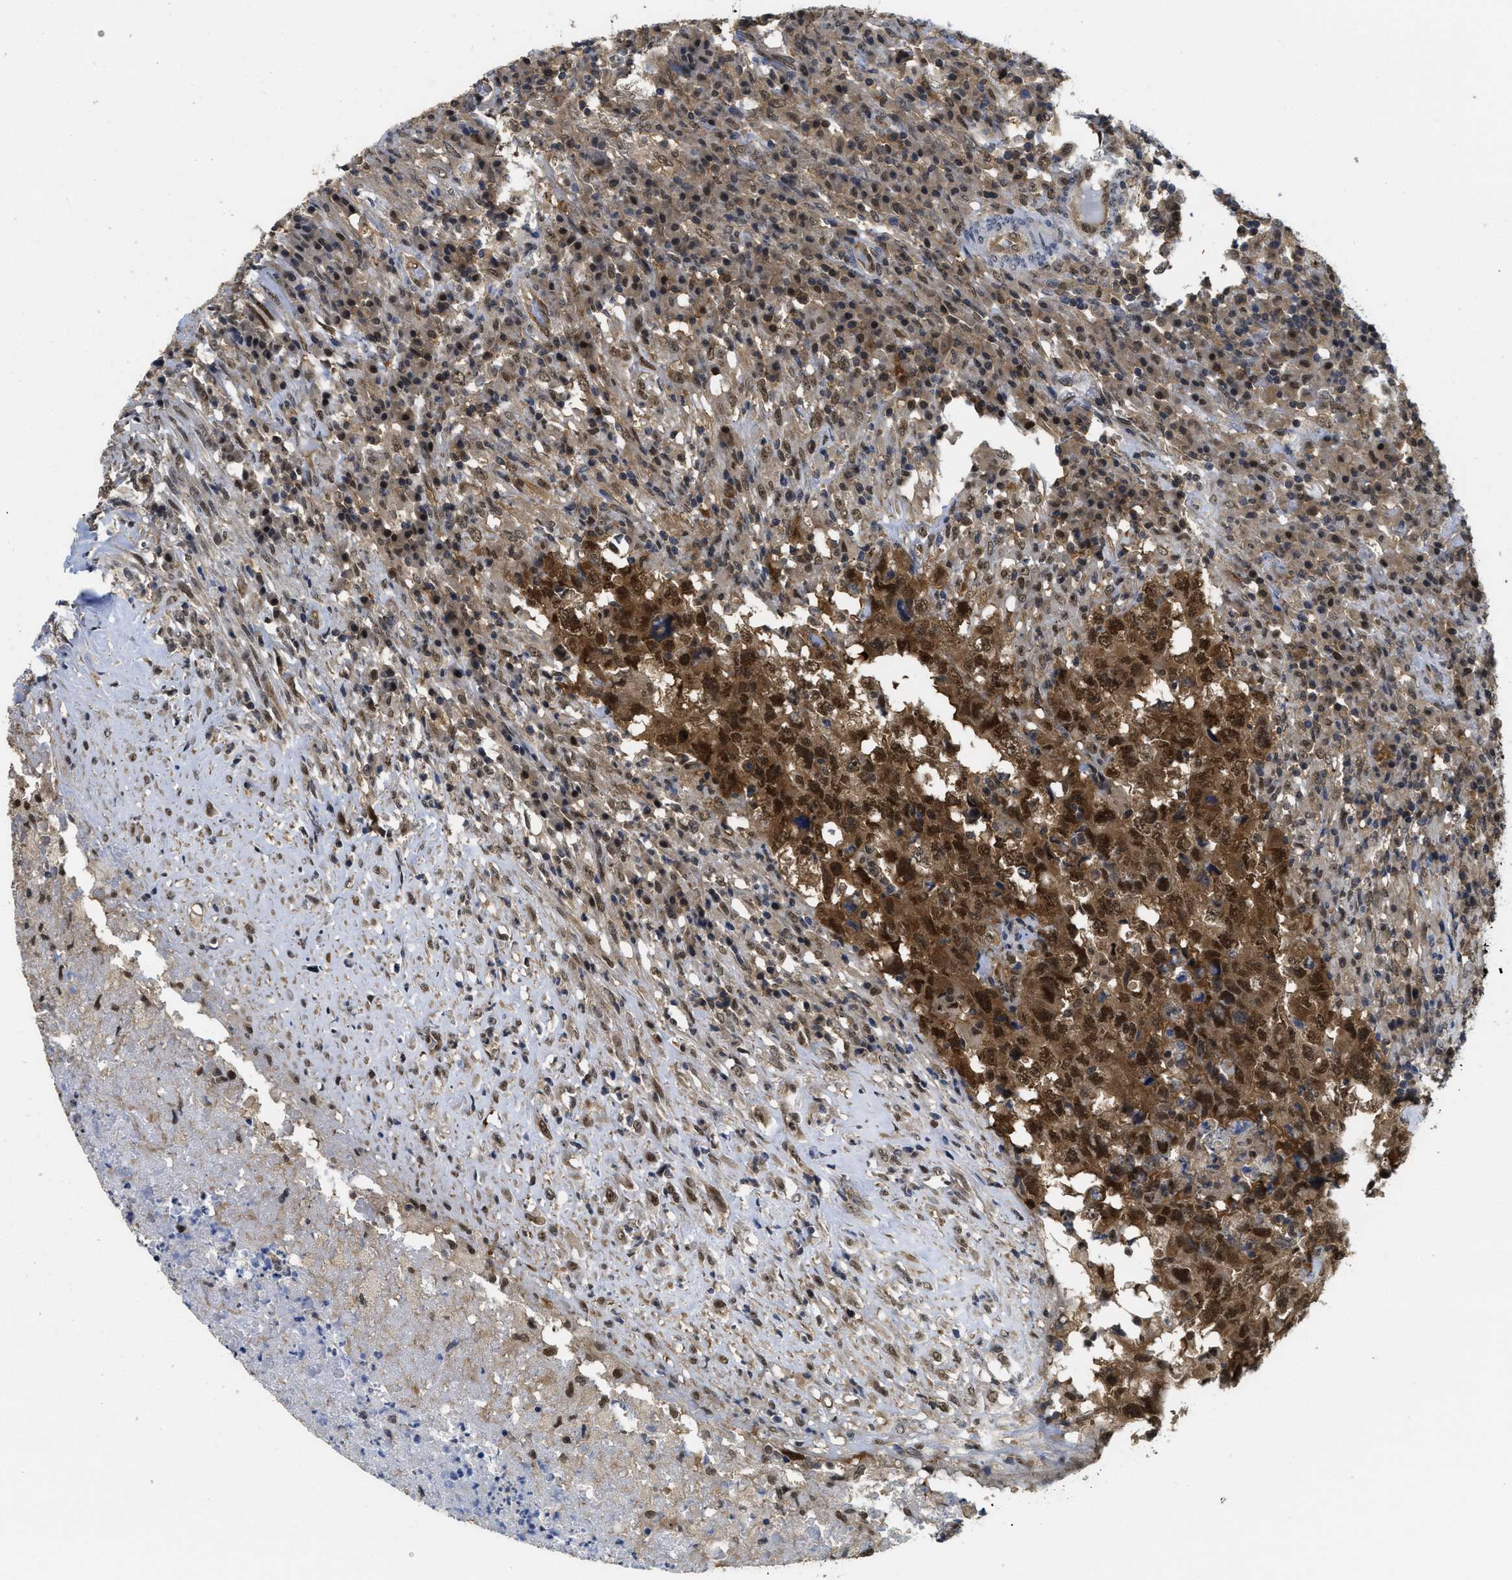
{"staining": {"intensity": "strong", "quantity": ">75%", "location": "cytoplasmic/membranous,nuclear"}, "tissue": "testis cancer", "cell_type": "Tumor cells", "image_type": "cancer", "snomed": [{"axis": "morphology", "description": "Necrosis, NOS"}, {"axis": "morphology", "description": "Carcinoma, Embryonal, NOS"}, {"axis": "topography", "description": "Testis"}], "caption": "Immunohistochemical staining of testis embryonal carcinoma reveals high levels of strong cytoplasmic/membranous and nuclear staining in about >75% of tumor cells.", "gene": "PSMC5", "patient": {"sex": "male", "age": 19}}